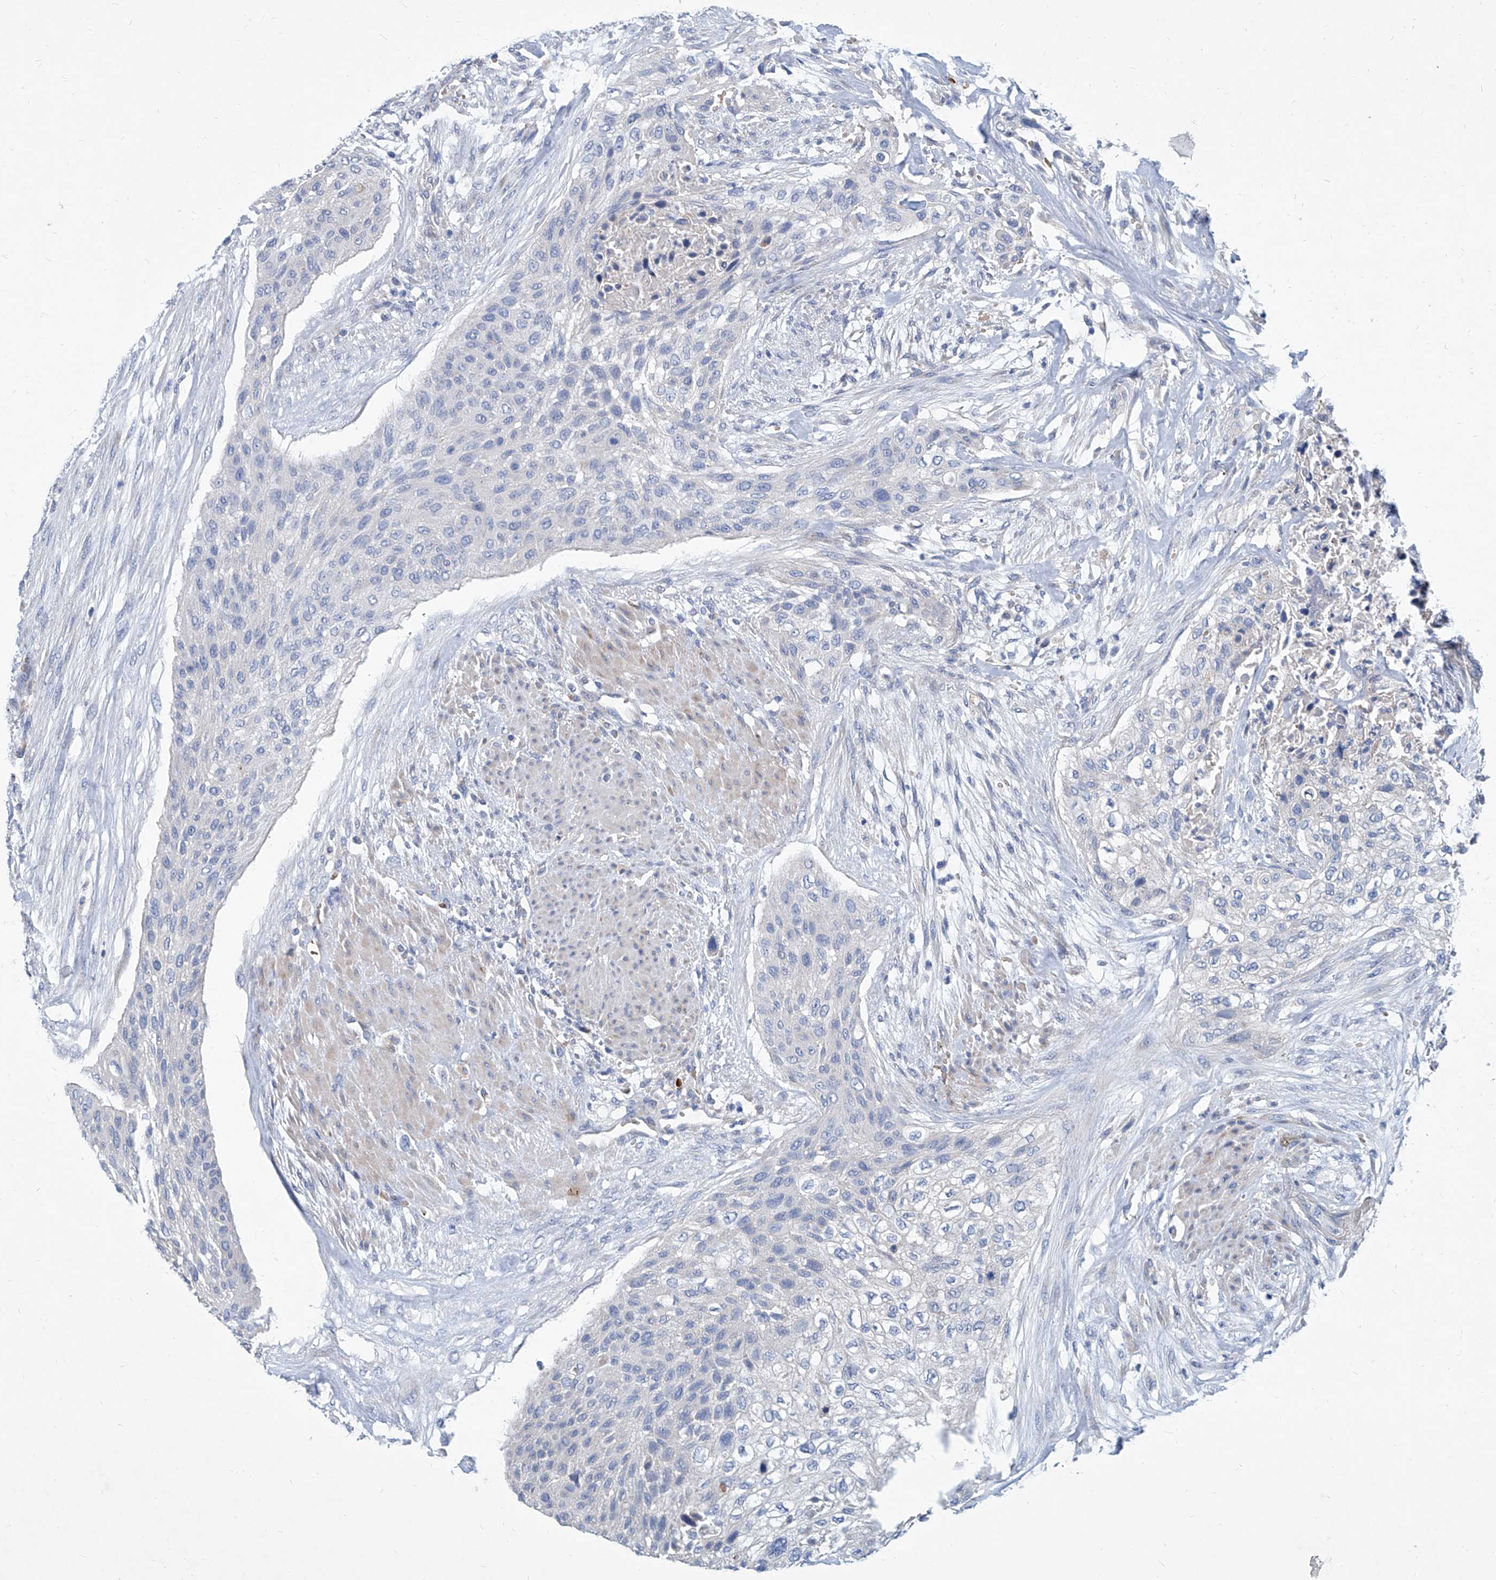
{"staining": {"intensity": "negative", "quantity": "none", "location": "none"}, "tissue": "urothelial cancer", "cell_type": "Tumor cells", "image_type": "cancer", "snomed": [{"axis": "morphology", "description": "Urothelial carcinoma, High grade"}, {"axis": "topography", "description": "Urinary bladder"}], "caption": "Immunohistochemistry (IHC) of human urothelial cancer demonstrates no expression in tumor cells.", "gene": "FPR2", "patient": {"sex": "male", "age": 35}}